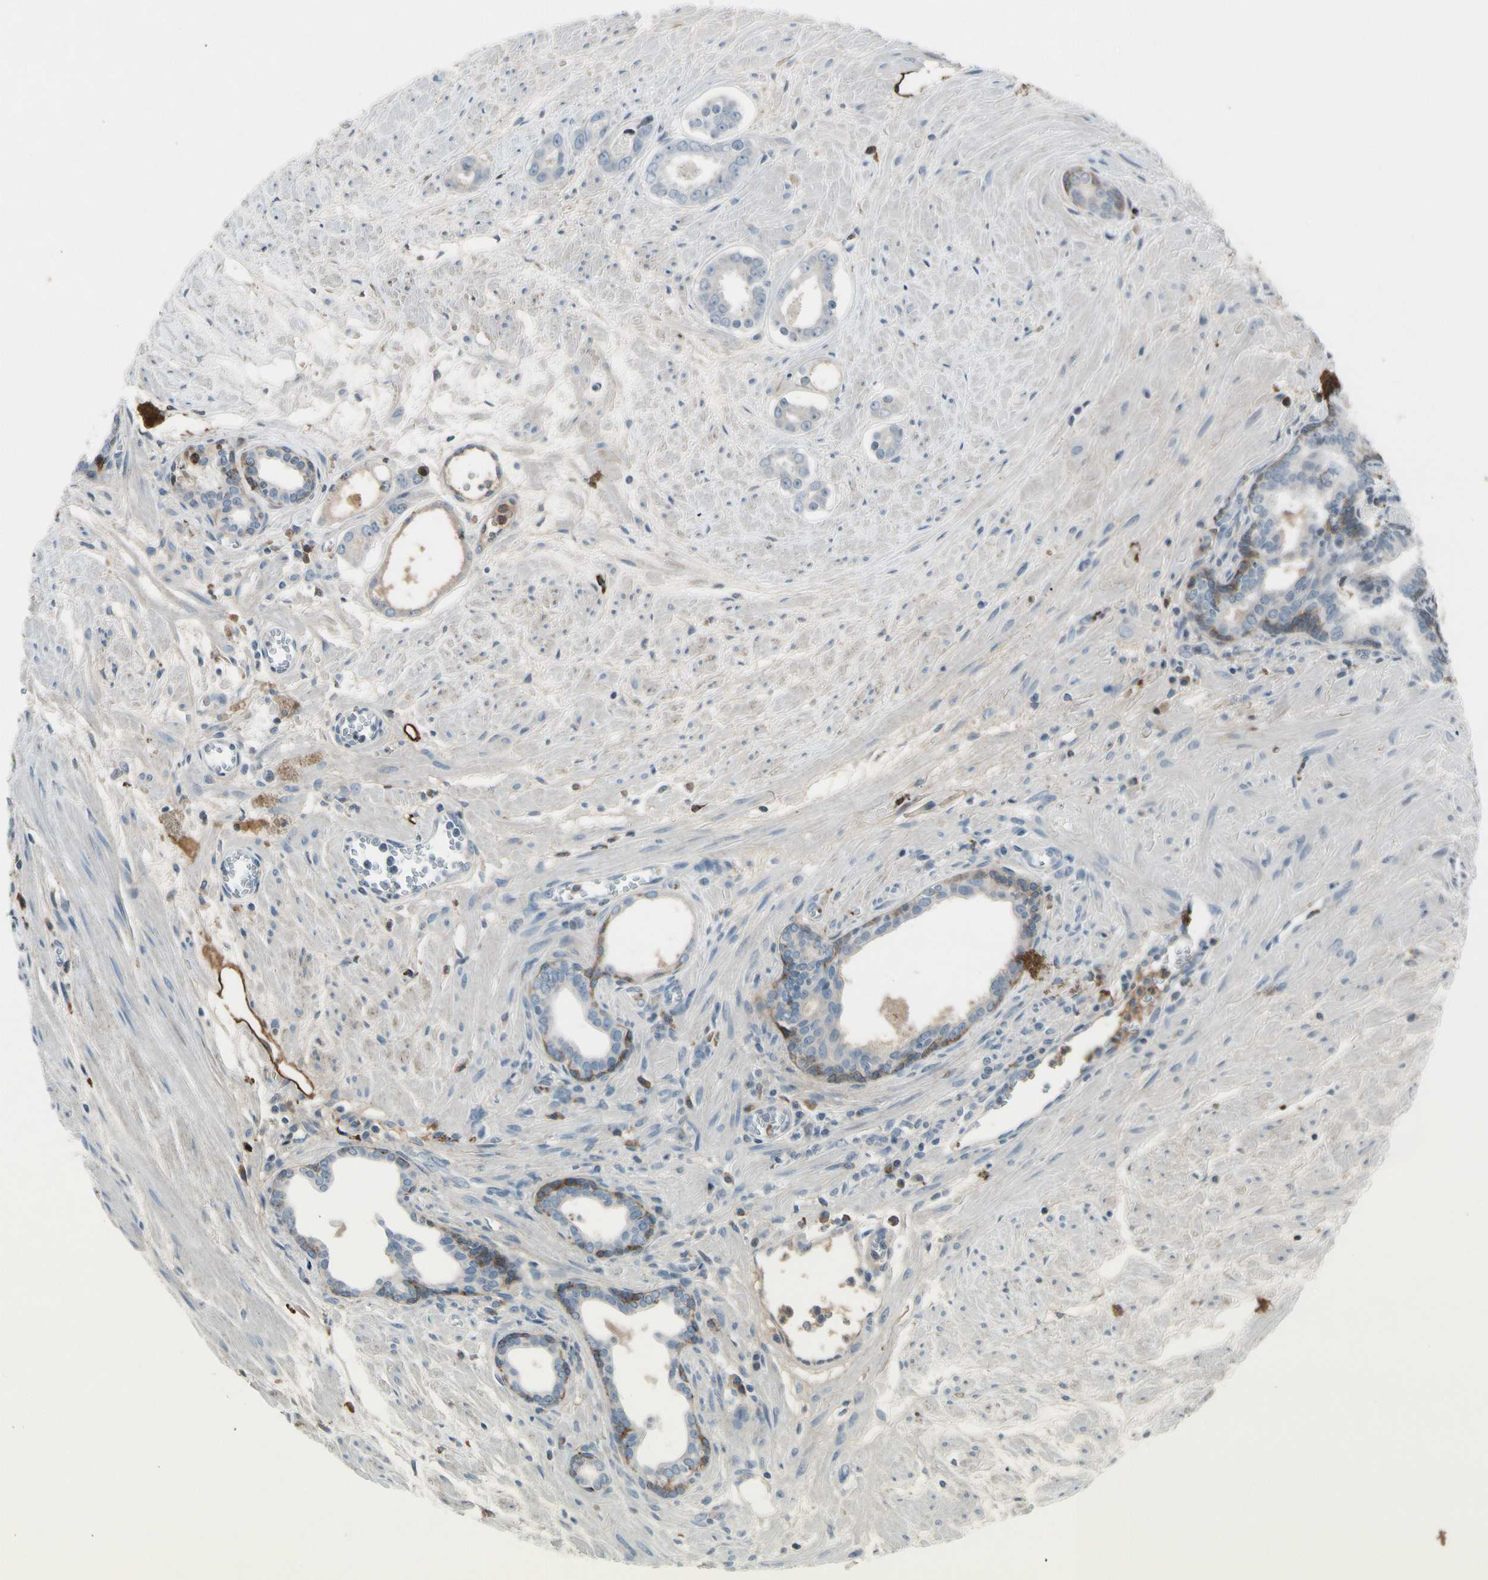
{"staining": {"intensity": "moderate", "quantity": "<25%", "location": "cytoplasmic/membranous"}, "tissue": "prostate cancer", "cell_type": "Tumor cells", "image_type": "cancer", "snomed": [{"axis": "morphology", "description": "Adenocarcinoma, Low grade"}, {"axis": "topography", "description": "Prostate"}], "caption": "IHC micrograph of neoplastic tissue: human prostate cancer (low-grade adenocarcinoma) stained using IHC demonstrates low levels of moderate protein expression localized specifically in the cytoplasmic/membranous of tumor cells, appearing as a cytoplasmic/membranous brown color.", "gene": "PDPN", "patient": {"sex": "male", "age": 57}}